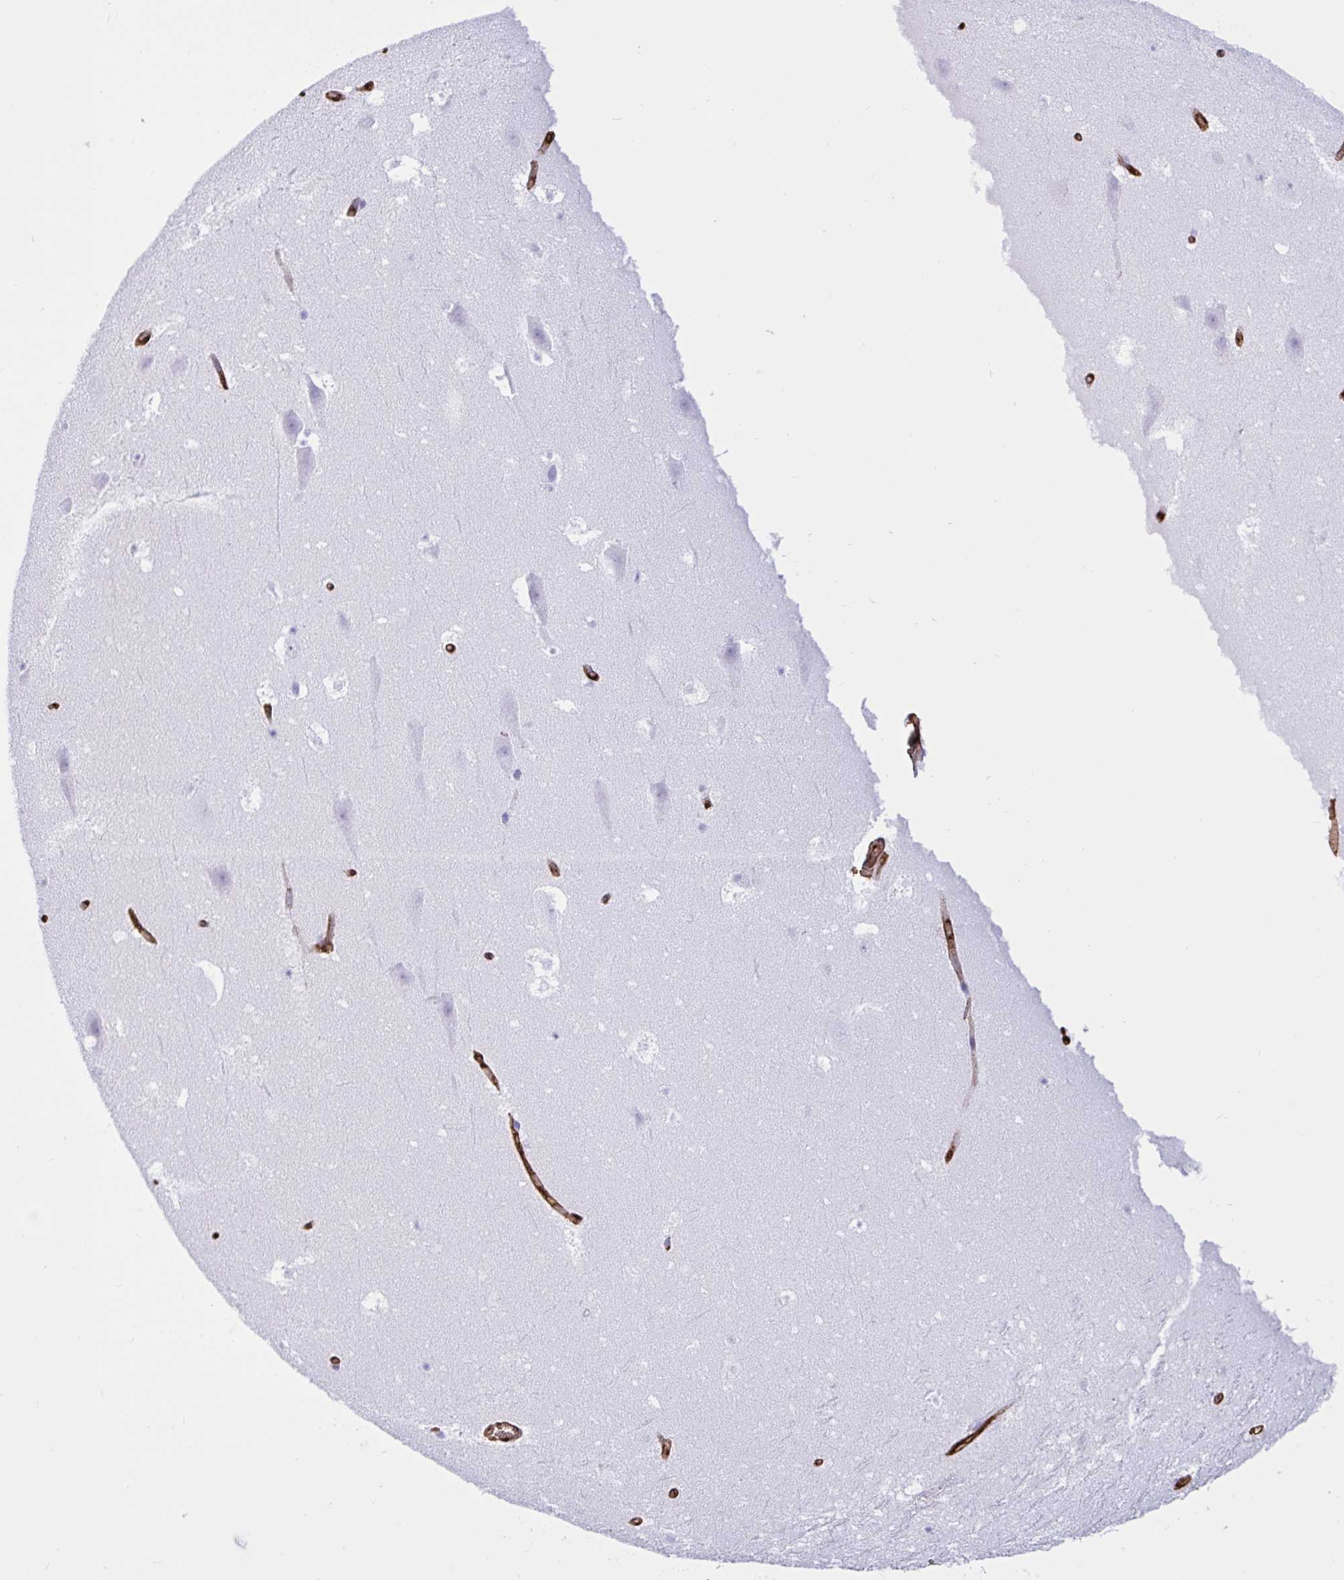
{"staining": {"intensity": "negative", "quantity": "none", "location": "none"}, "tissue": "hippocampus", "cell_type": "Glial cells", "image_type": "normal", "snomed": [{"axis": "morphology", "description": "Normal tissue, NOS"}, {"axis": "topography", "description": "Hippocampus"}], "caption": "Histopathology image shows no protein expression in glial cells of unremarkable hippocampus. The staining was performed using DAB (3,3'-diaminobenzidine) to visualize the protein expression in brown, while the nuclei were stained in blue with hematoxylin (Magnification: 20x).", "gene": "SLC2A1", "patient": {"sex": "female", "age": 42}}